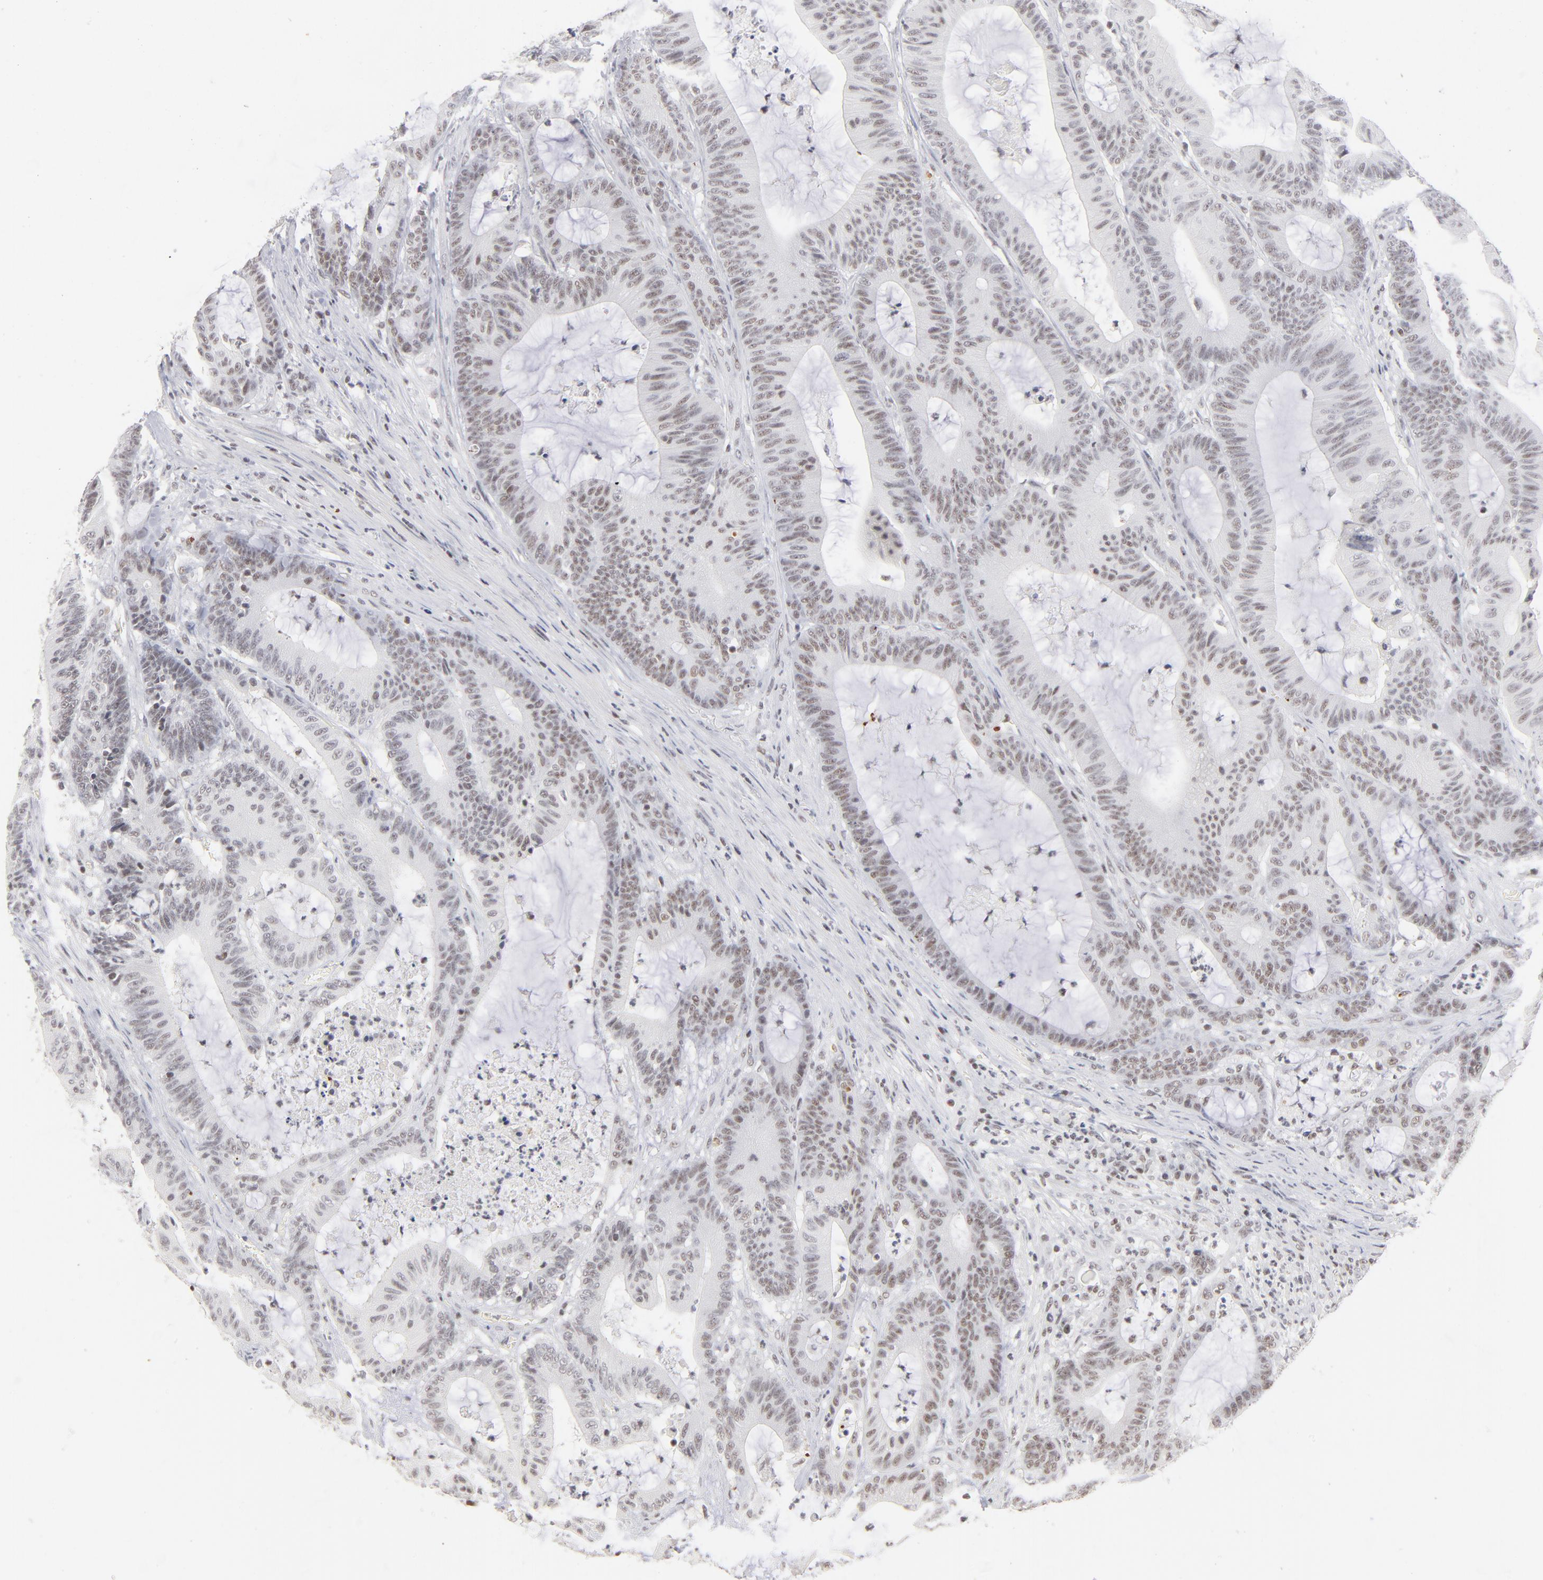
{"staining": {"intensity": "weak", "quantity": "25%-75%", "location": "nuclear"}, "tissue": "colorectal cancer", "cell_type": "Tumor cells", "image_type": "cancer", "snomed": [{"axis": "morphology", "description": "Adenocarcinoma, NOS"}, {"axis": "topography", "description": "Colon"}], "caption": "Adenocarcinoma (colorectal) stained for a protein demonstrates weak nuclear positivity in tumor cells.", "gene": "ZNF143", "patient": {"sex": "female", "age": 84}}